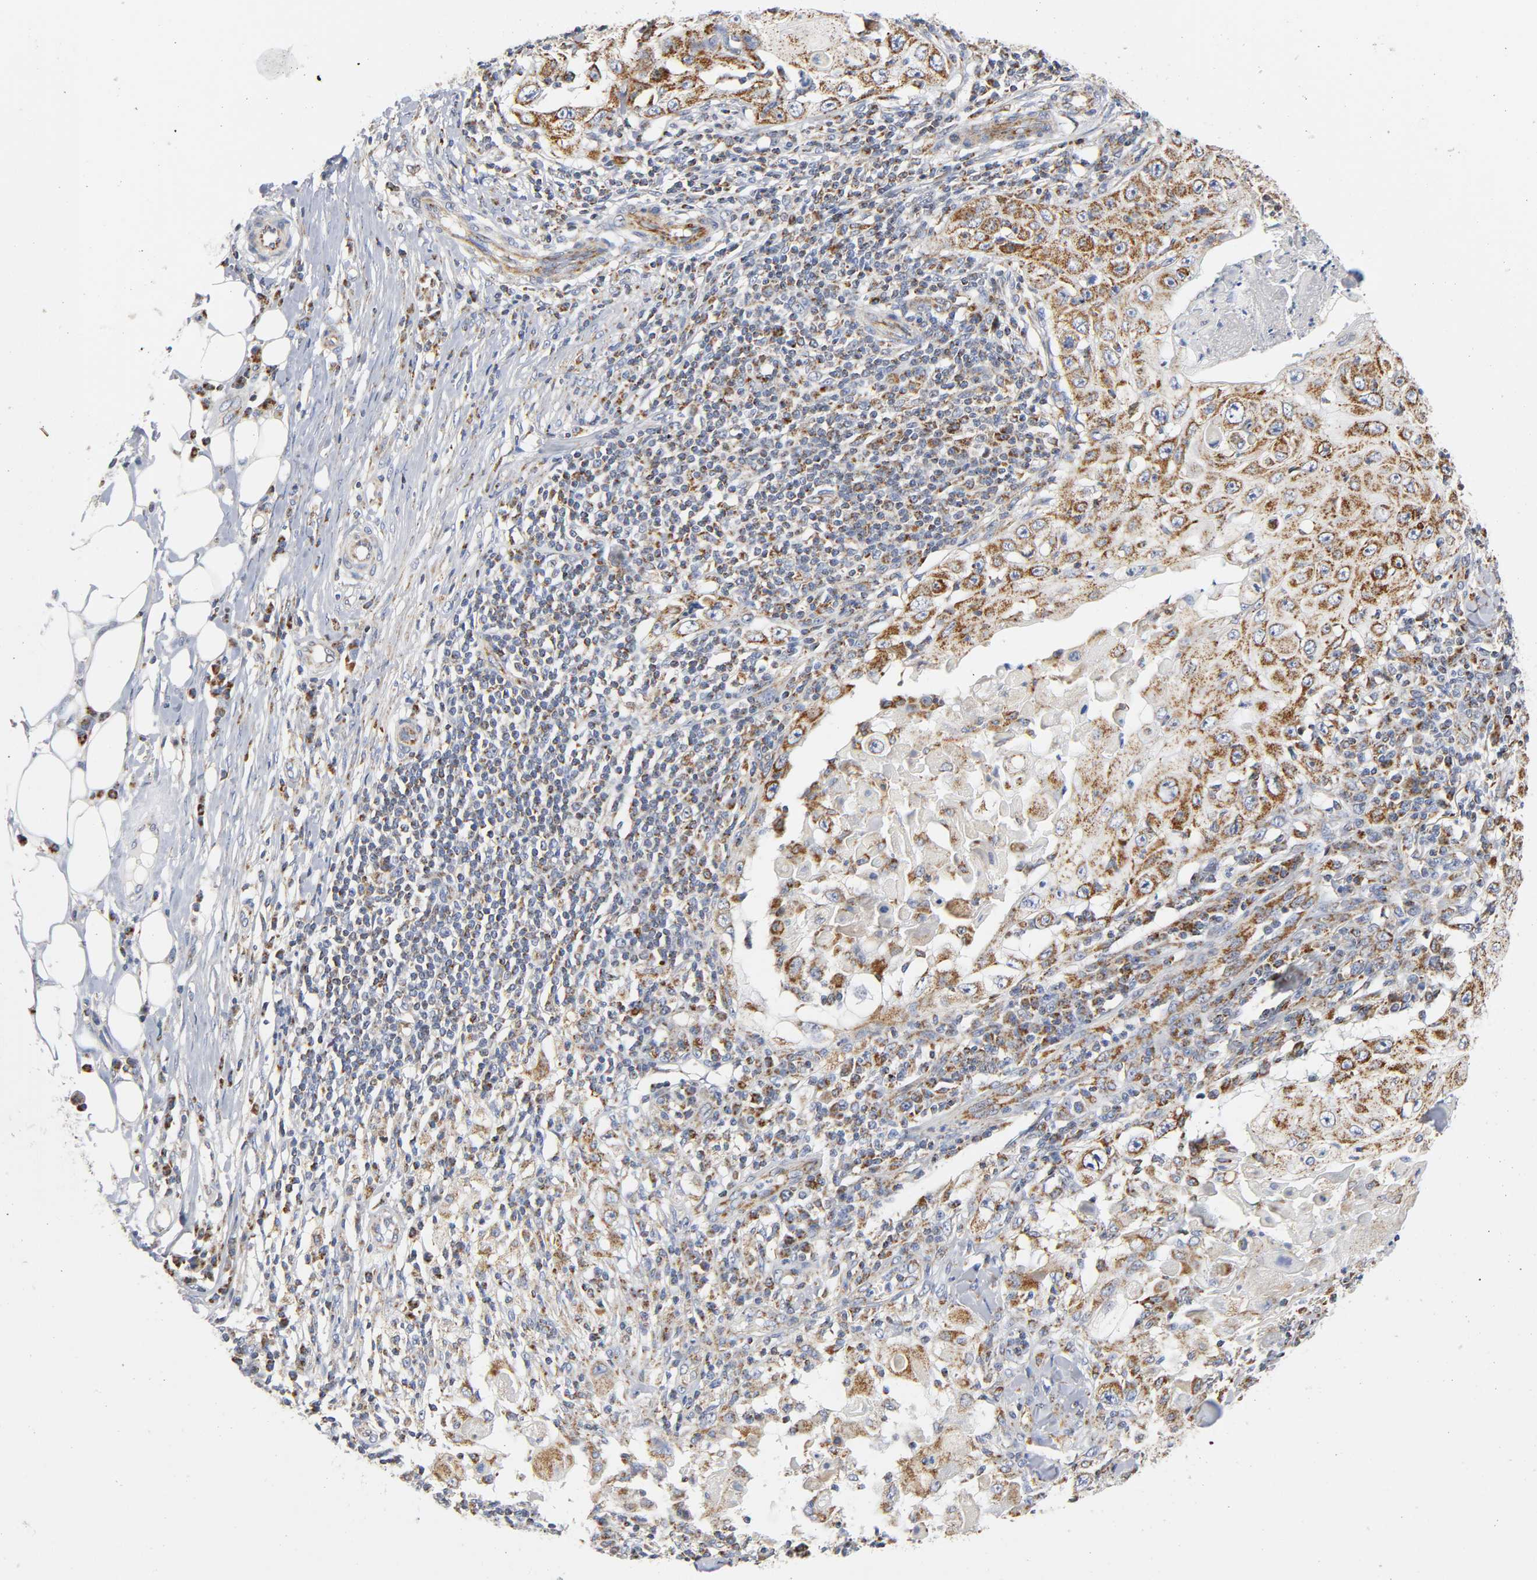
{"staining": {"intensity": "strong", "quantity": ">75%", "location": "cytoplasmic/membranous"}, "tissue": "skin cancer", "cell_type": "Tumor cells", "image_type": "cancer", "snomed": [{"axis": "morphology", "description": "Squamous cell carcinoma, NOS"}, {"axis": "topography", "description": "Skin"}], "caption": "Protein staining exhibits strong cytoplasmic/membranous positivity in approximately >75% of tumor cells in skin squamous cell carcinoma. Nuclei are stained in blue.", "gene": "BAK1", "patient": {"sex": "male", "age": 86}}